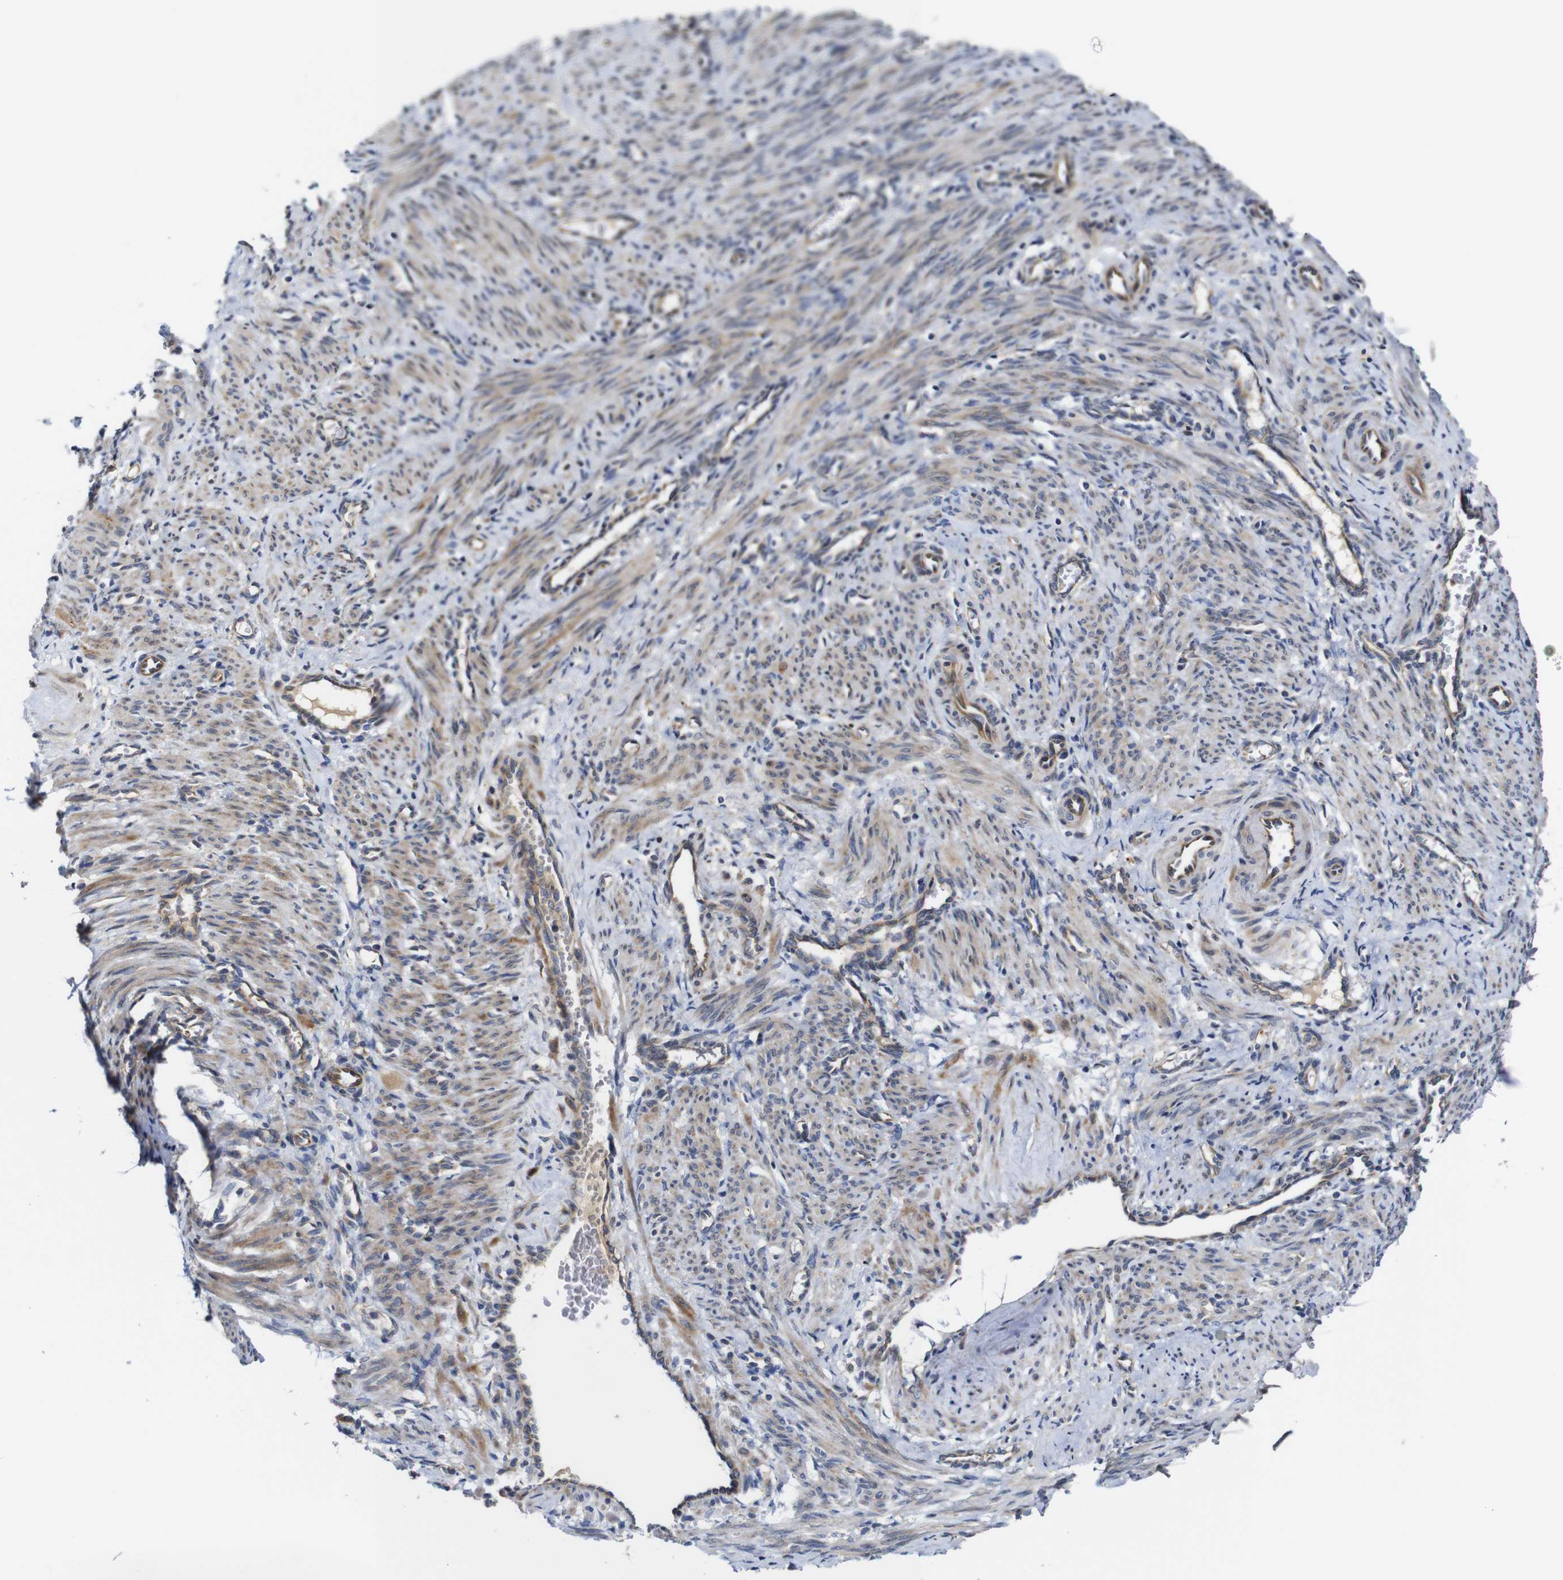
{"staining": {"intensity": "weak", "quantity": ">75%", "location": "cytoplasmic/membranous"}, "tissue": "smooth muscle", "cell_type": "Smooth muscle cells", "image_type": "normal", "snomed": [{"axis": "morphology", "description": "Normal tissue, NOS"}, {"axis": "topography", "description": "Endometrium"}], "caption": "Immunohistochemical staining of benign smooth muscle reveals weak cytoplasmic/membranous protein positivity in approximately >75% of smooth muscle cells. Using DAB (brown) and hematoxylin (blue) stains, captured at high magnification using brightfield microscopy.", "gene": "CLCC1", "patient": {"sex": "female", "age": 33}}